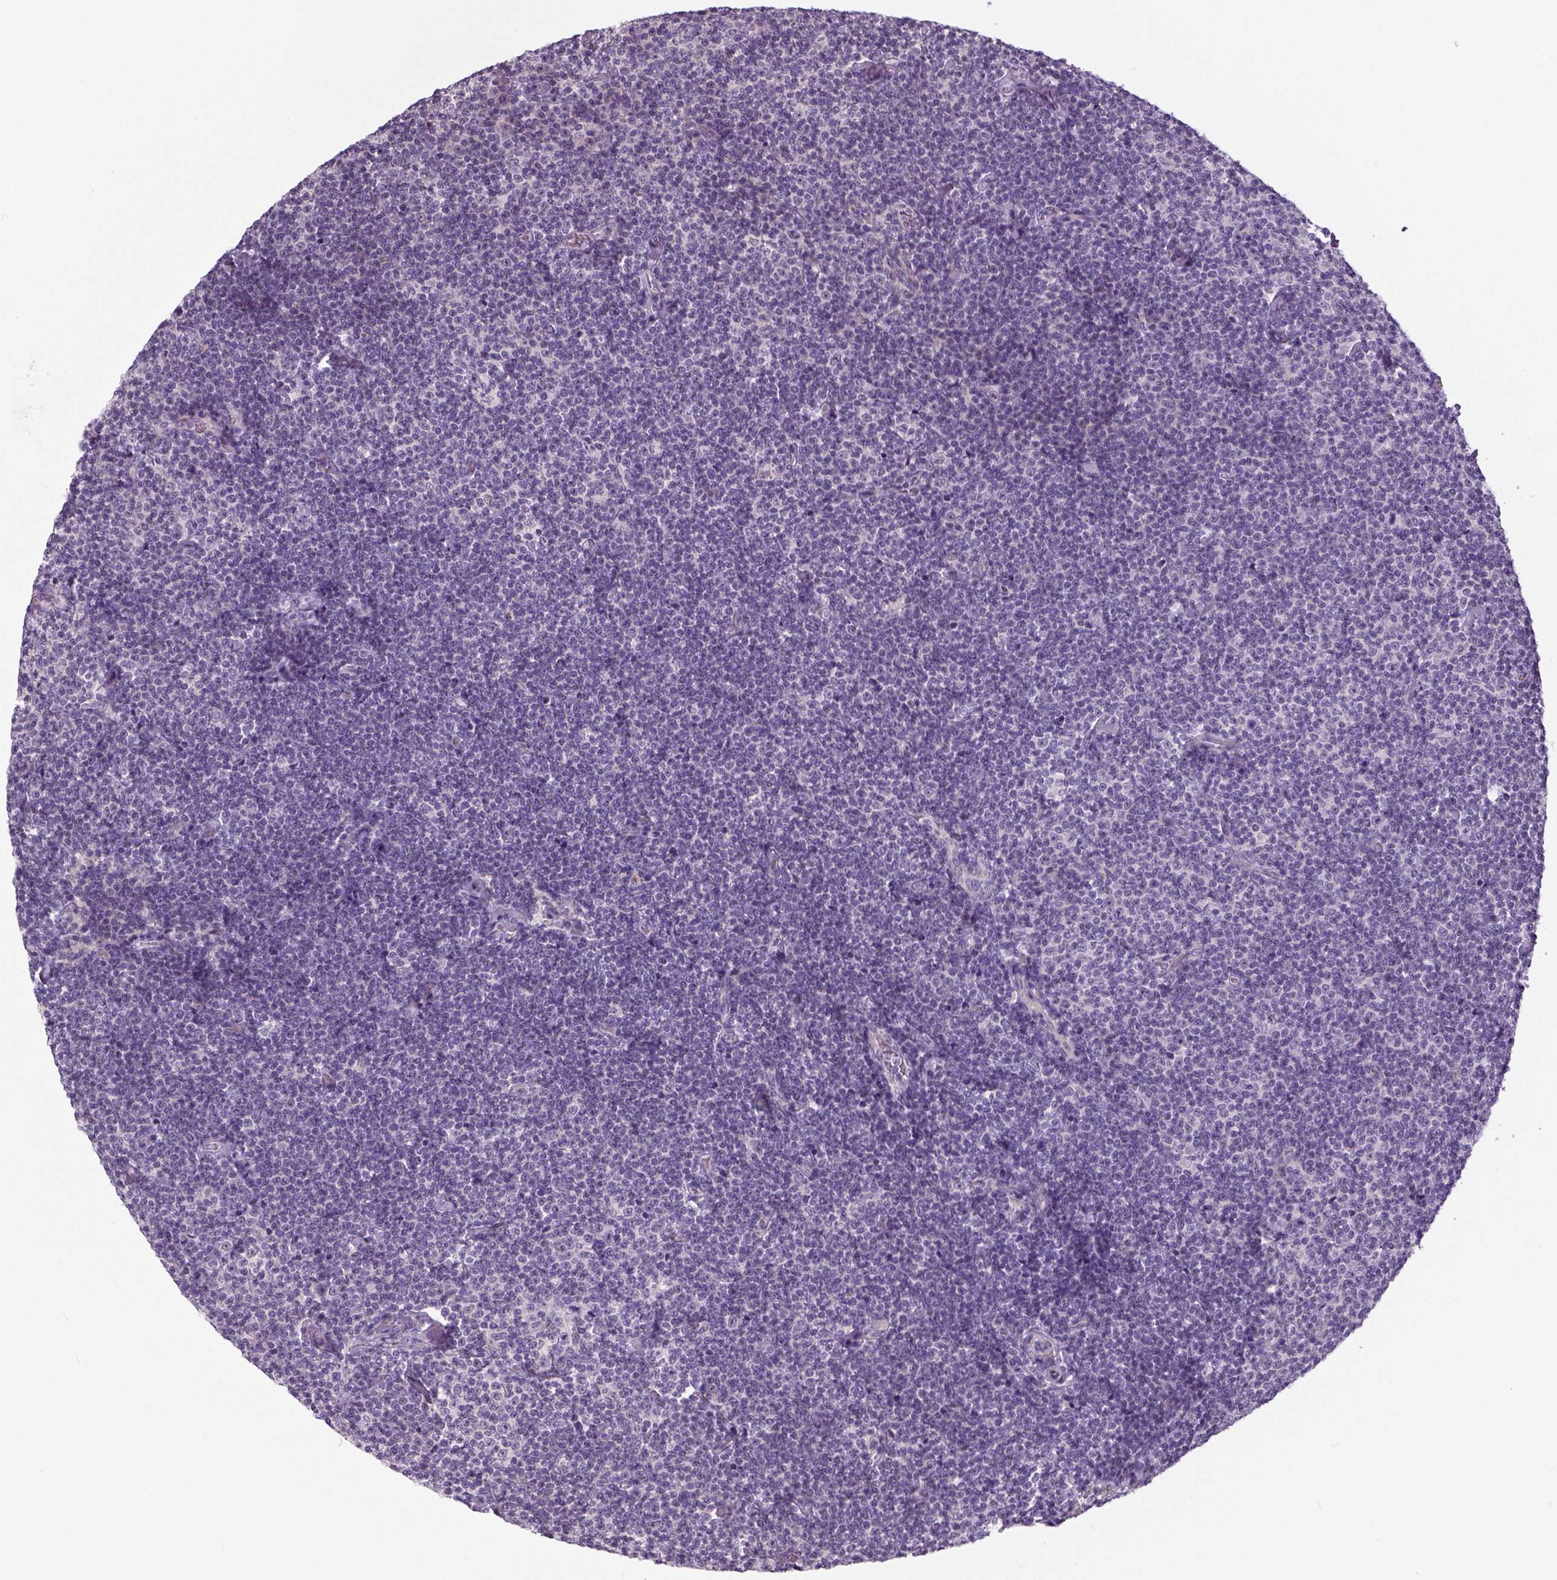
{"staining": {"intensity": "negative", "quantity": "none", "location": "none"}, "tissue": "lymphoma", "cell_type": "Tumor cells", "image_type": "cancer", "snomed": [{"axis": "morphology", "description": "Malignant lymphoma, non-Hodgkin's type, Low grade"}, {"axis": "topography", "description": "Lymph node"}], "caption": "Tumor cells show no significant protein expression in lymphoma.", "gene": "NECAB1", "patient": {"sex": "male", "age": 81}}